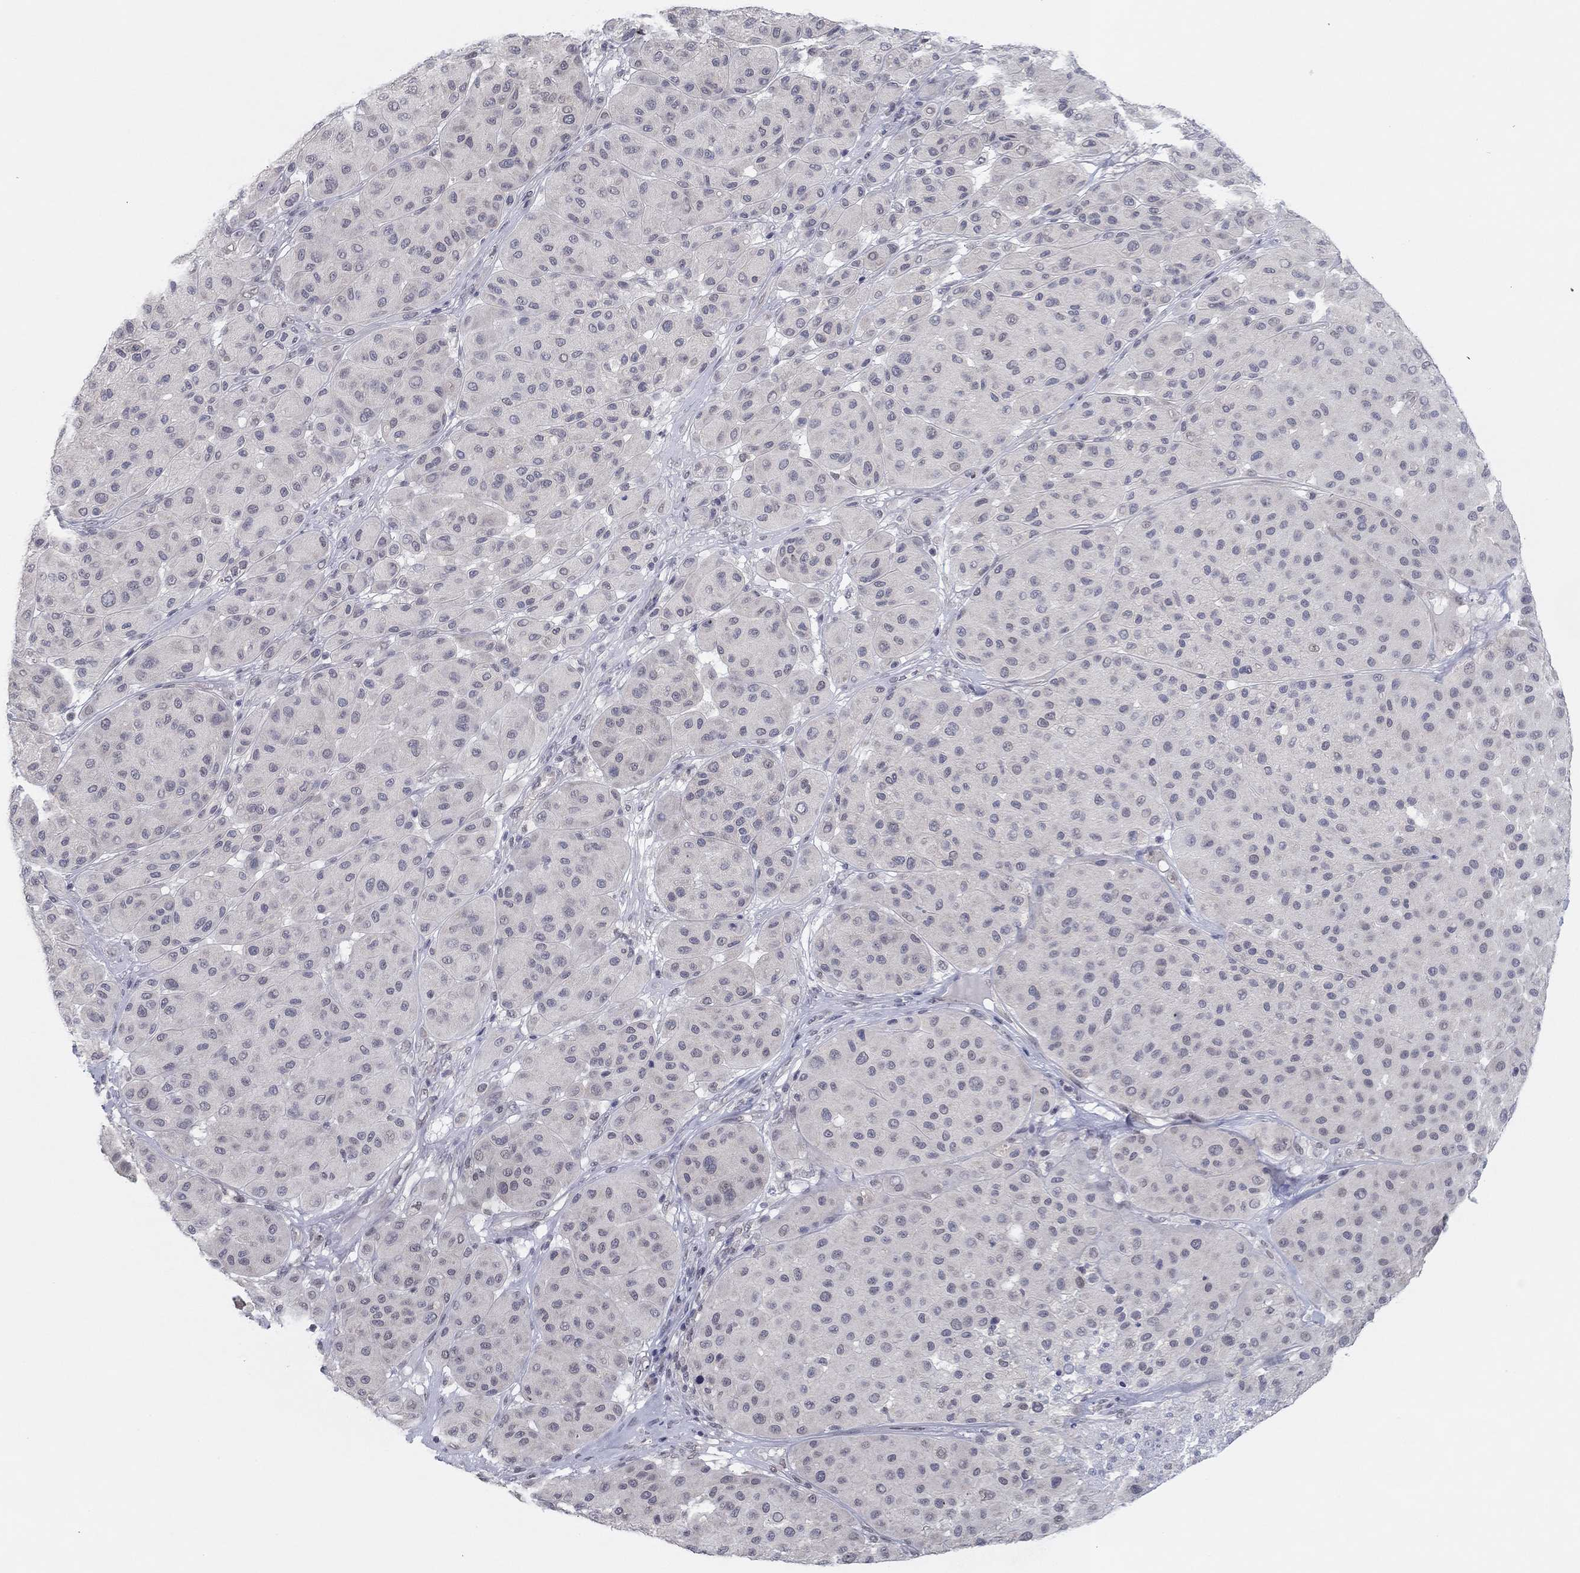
{"staining": {"intensity": "negative", "quantity": "none", "location": "none"}, "tissue": "melanoma", "cell_type": "Tumor cells", "image_type": "cancer", "snomed": [{"axis": "morphology", "description": "Malignant melanoma, Metastatic site"}, {"axis": "topography", "description": "Smooth muscle"}], "caption": "Tumor cells are negative for brown protein staining in melanoma.", "gene": "SLC22A2", "patient": {"sex": "male", "age": 41}}